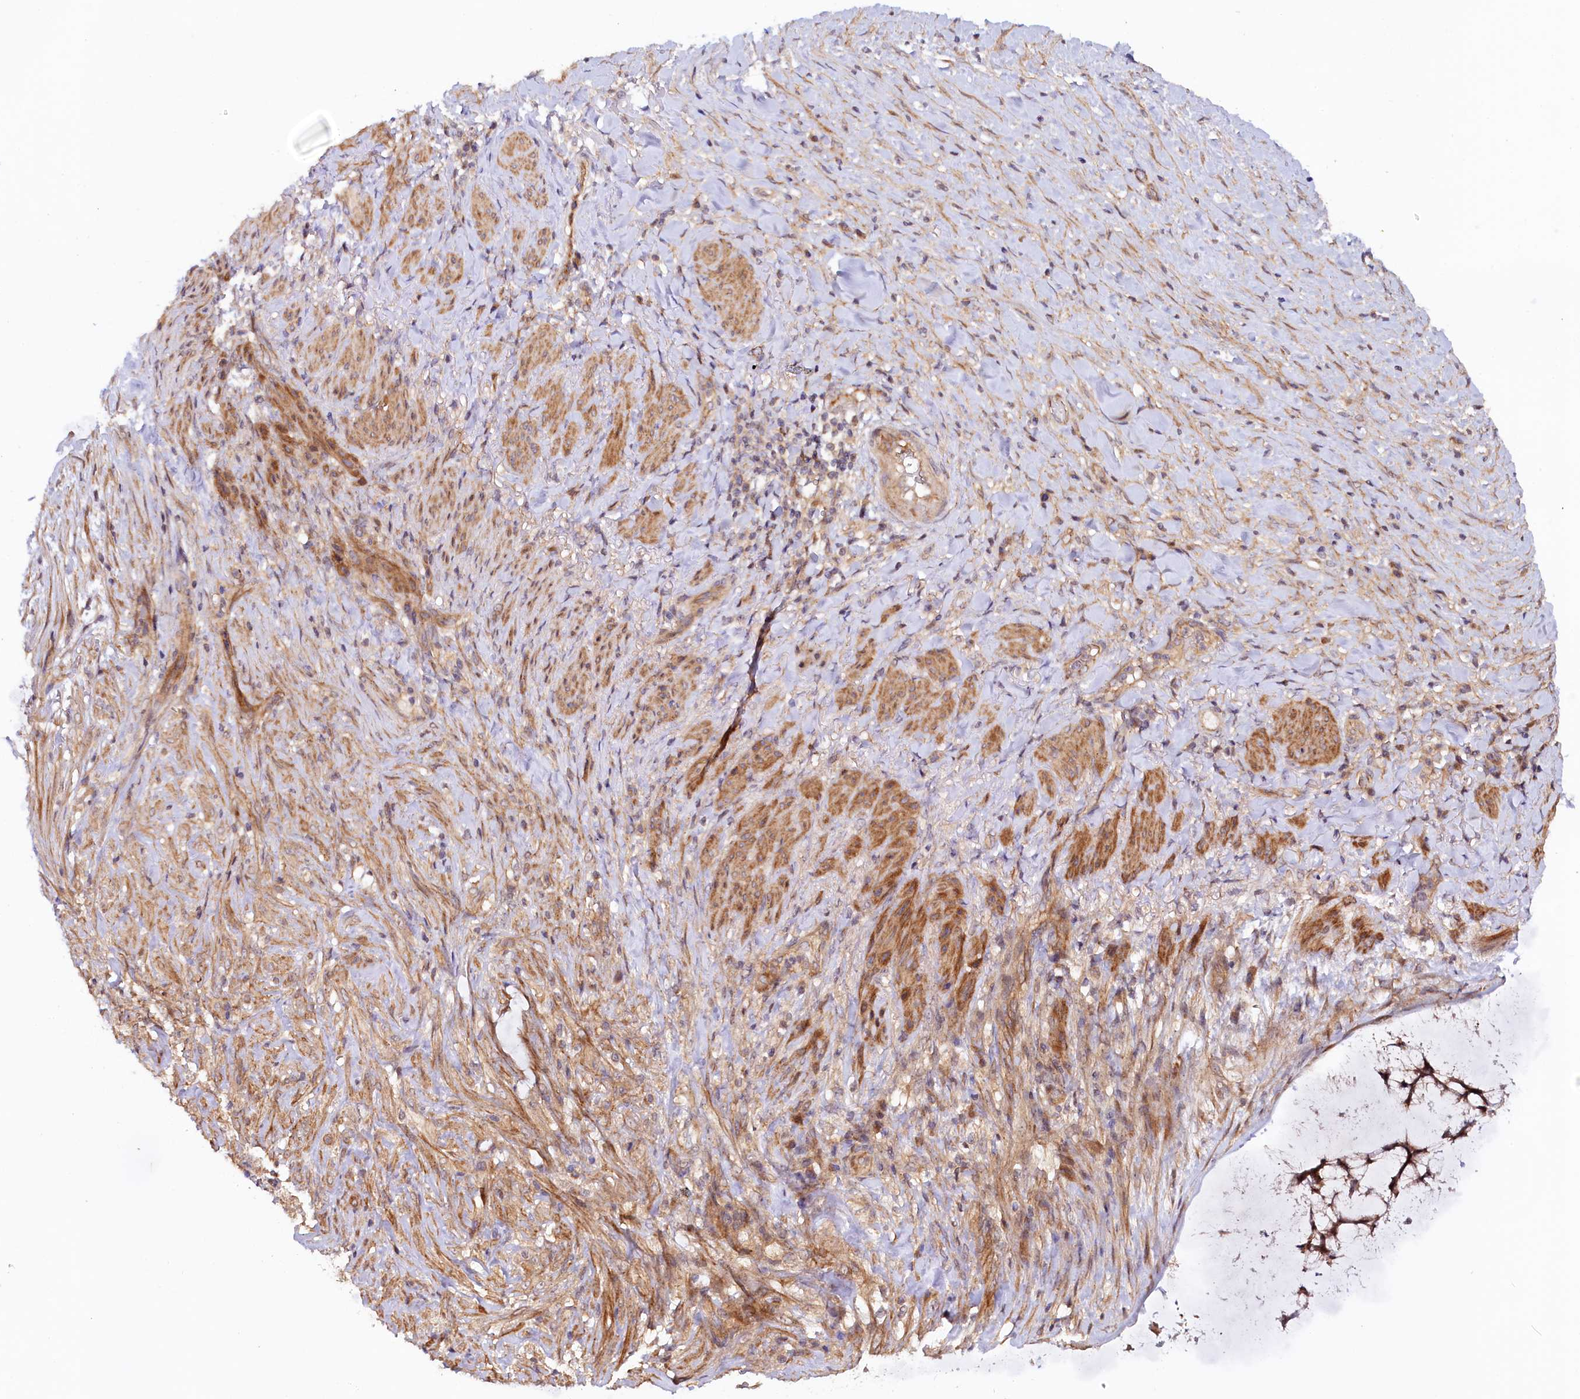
{"staining": {"intensity": "strong", "quantity": ">75%", "location": "cytoplasmic/membranous,nuclear"}, "tissue": "ovarian cancer", "cell_type": "Tumor cells", "image_type": "cancer", "snomed": [{"axis": "morphology", "description": "Cystadenocarcinoma, mucinous, NOS"}, {"axis": "topography", "description": "Ovary"}], "caption": "Brown immunohistochemical staining in human mucinous cystadenocarcinoma (ovarian) exhibits strong cytoplasmic/membranous and nuclear positivity in about >75% of tumor cells.", "gene": "NEDD1", "patient": {"sex": "female", "age": 42}}